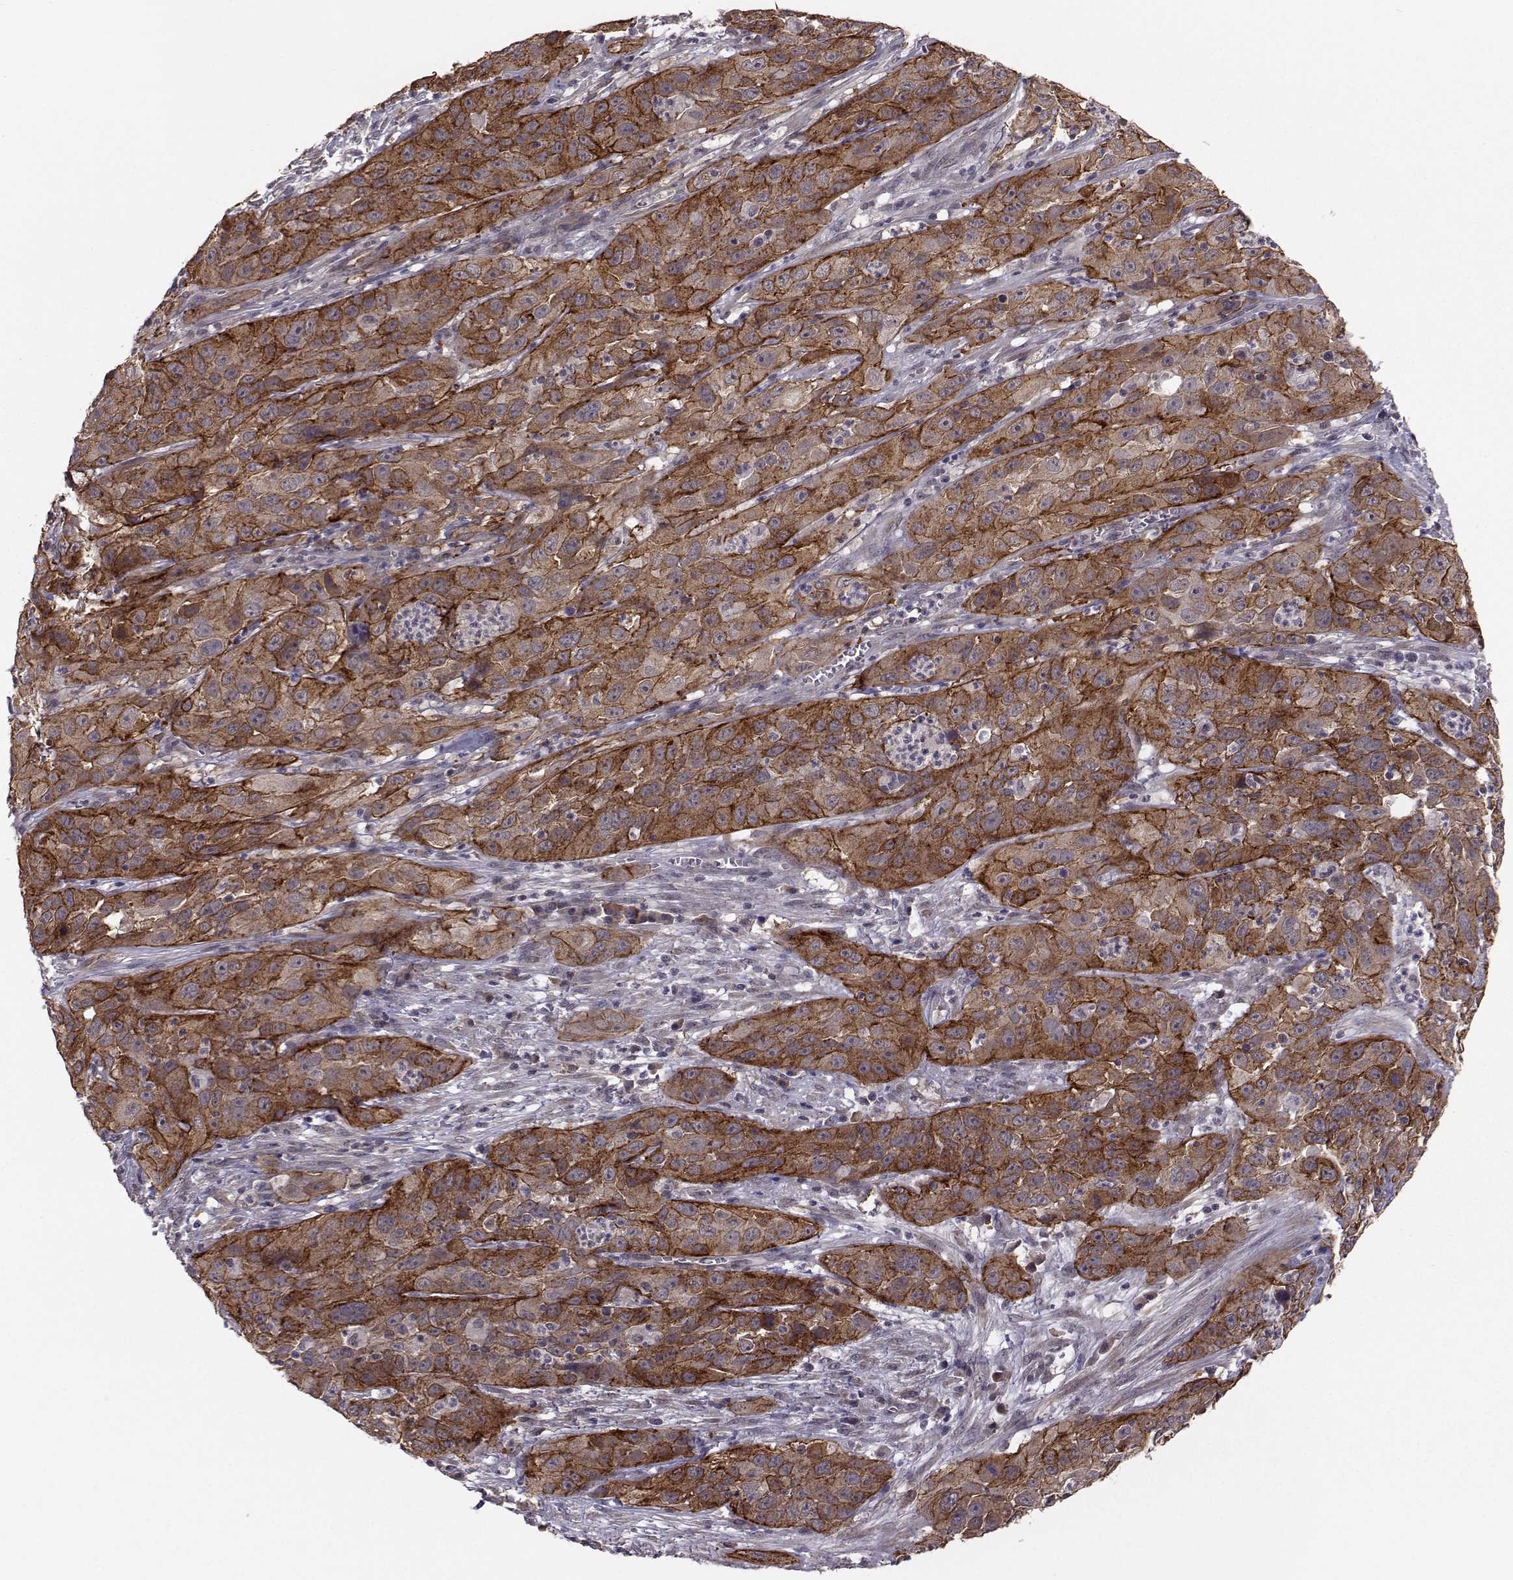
{"staining": {"intensity": "strong", "quantity": "25%-75%", "location": "cytoplasmic/membranous"}, "tissue": "cervical cancer", "cell_type": "Tumor cells", "image_type": "cancer", "snomed": [{"axis": "morphology", "description": "Squamous cell carcinoma, NOS"}, {"axis": "topography", "description": "Cervix"}], "caption": "Protein staining by immunohistochemistry demonstrates strong cytoplasmic/membranous expression in about 25%-75% of tumor cells in cervical cancer. Ihc stains the protein in brown and the nuclei are stained blue.", "gene": "PLEKHG3", "patient": {"sex": "female", "age": 32}}